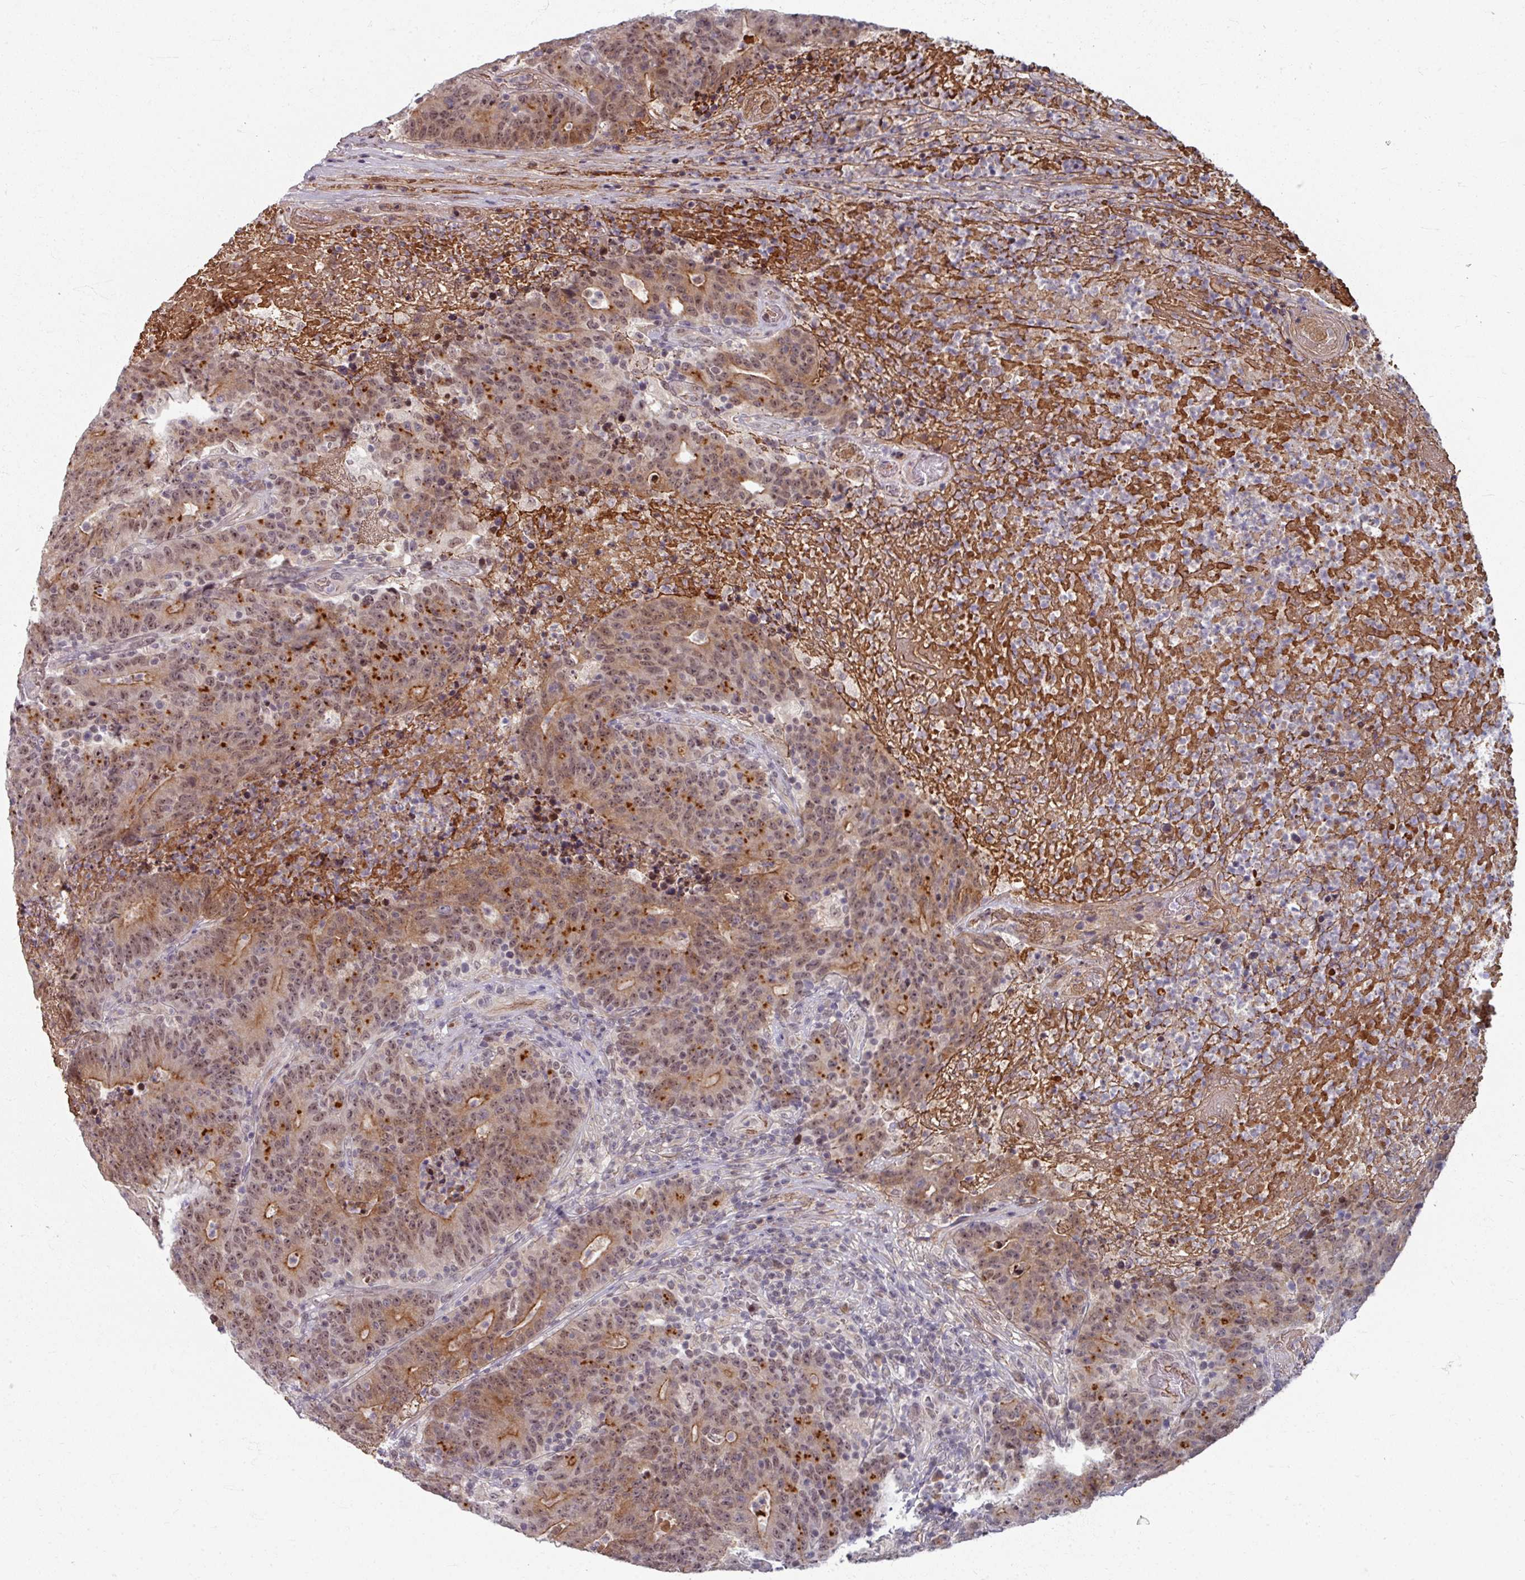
{"staining": {"intensity": "moderate", "quantity": ">75%", "location": "cytoplasmic/membranous,nuclear"}, "tissue": "colorectal cancer", "cell_type": "Tumor cells", "image_type": "cancer", "snomed": [{"axis": "morphology", "description": "Adenocarcinoma, NOS"}, {"axis": "topography", "description": "Colon"}], "caption": "Immunohistochemistry (IHC) (DAB) staining of colorectal adenocarcinoma reveals moderate cytoplasmic/membranous and nuclear protein positivity in approximately >75% of tumor cells.", "gene": "KLC3", "patient": {"sex": "female", "age": 75}}